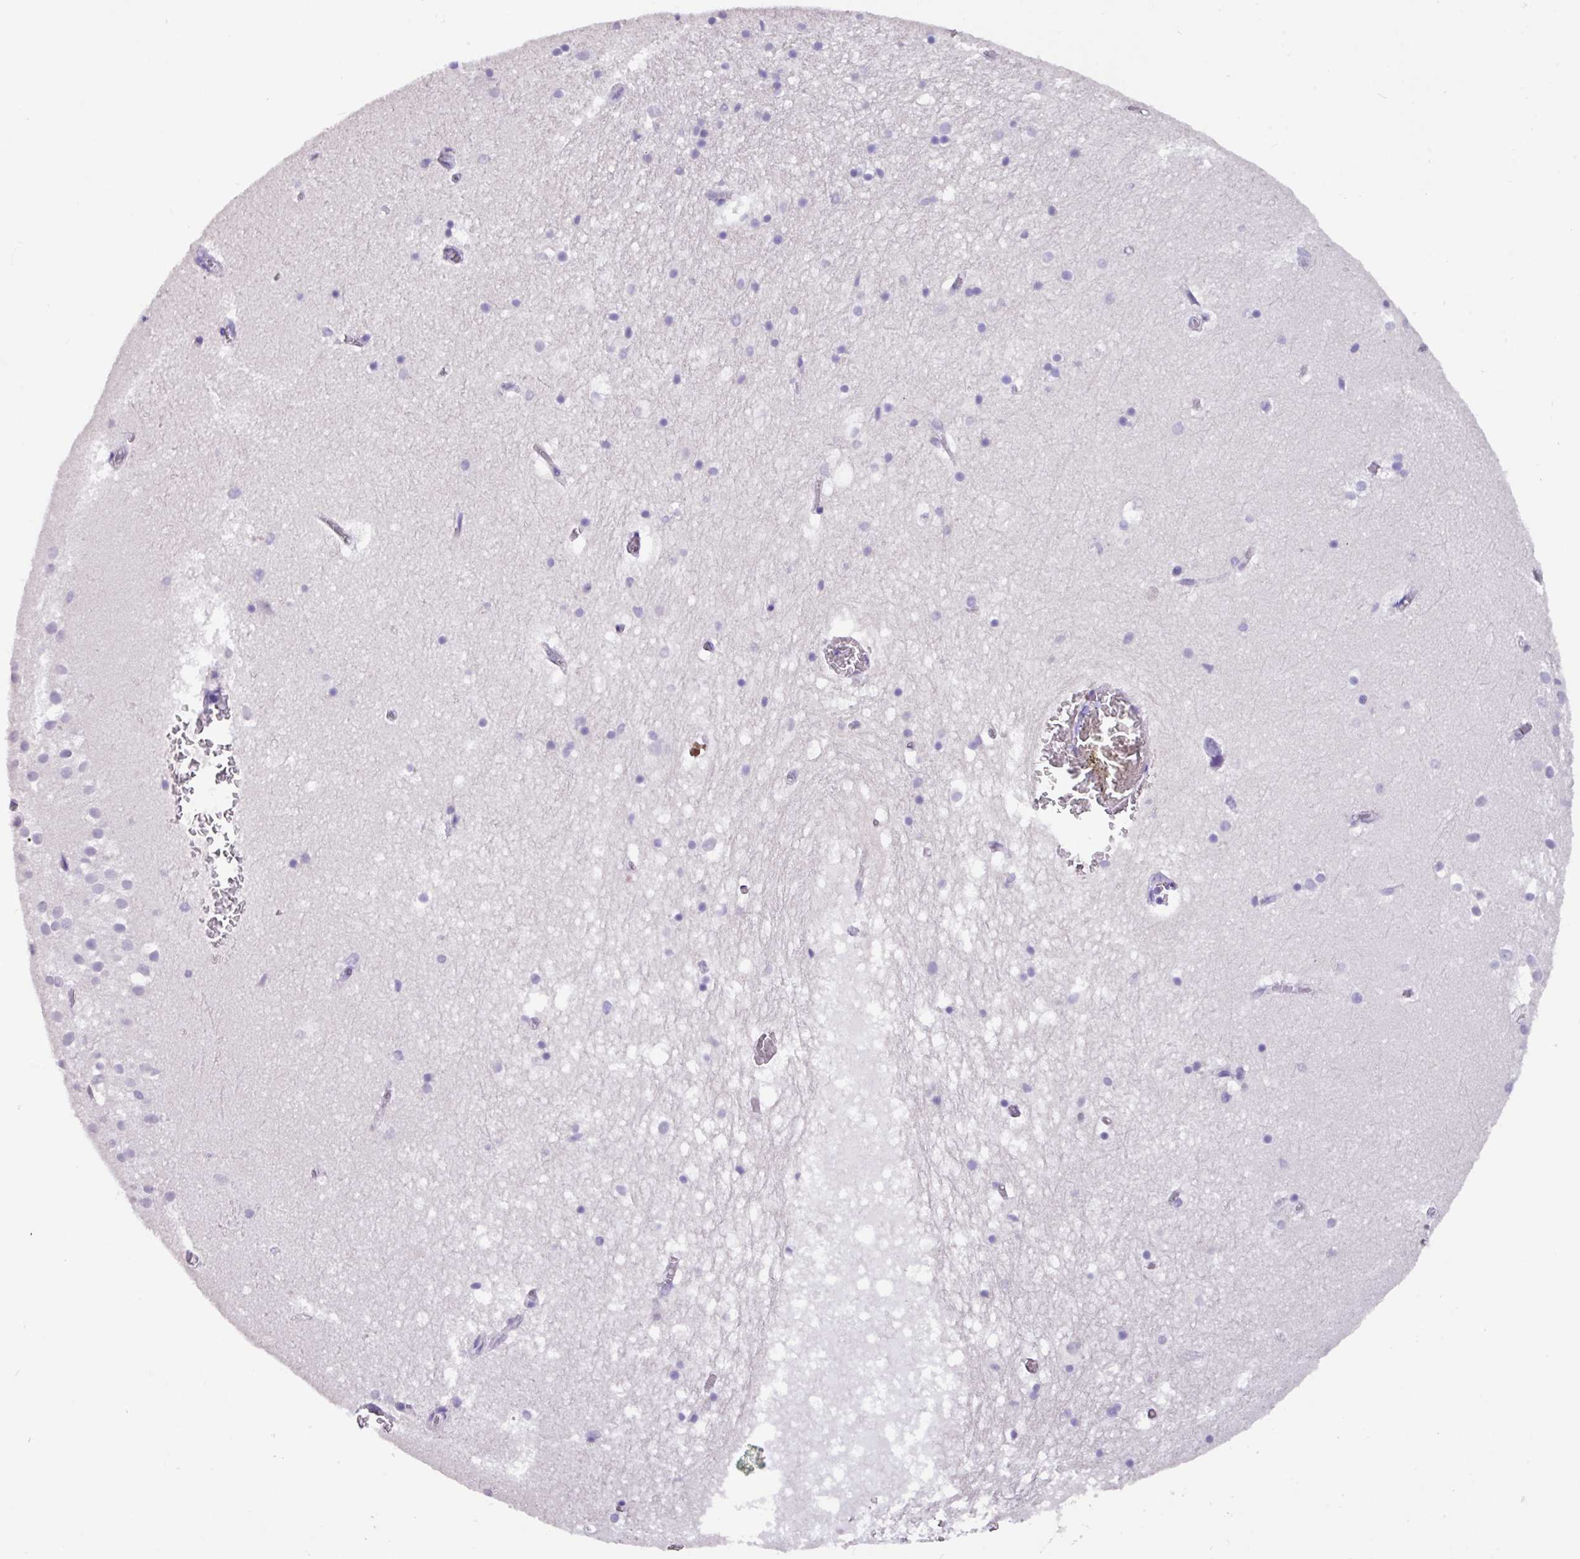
{"staining": {"intensity": "negative", "quantity": "none", "location": "none"}, "tissue": "hippocampus", "cell_type": "Glial cells", "image_type": "normal", "snomed": [{"axis": "morphology", "description": "Normal tissue, NOS"}, {"axis": "topography", "description": "Hippocampus"}], "caption": "IHC of benign human hippocampus shows no expression in glial cells.", "gene": "EPCAM", "patient": {"sex": "female", "age": 52}}